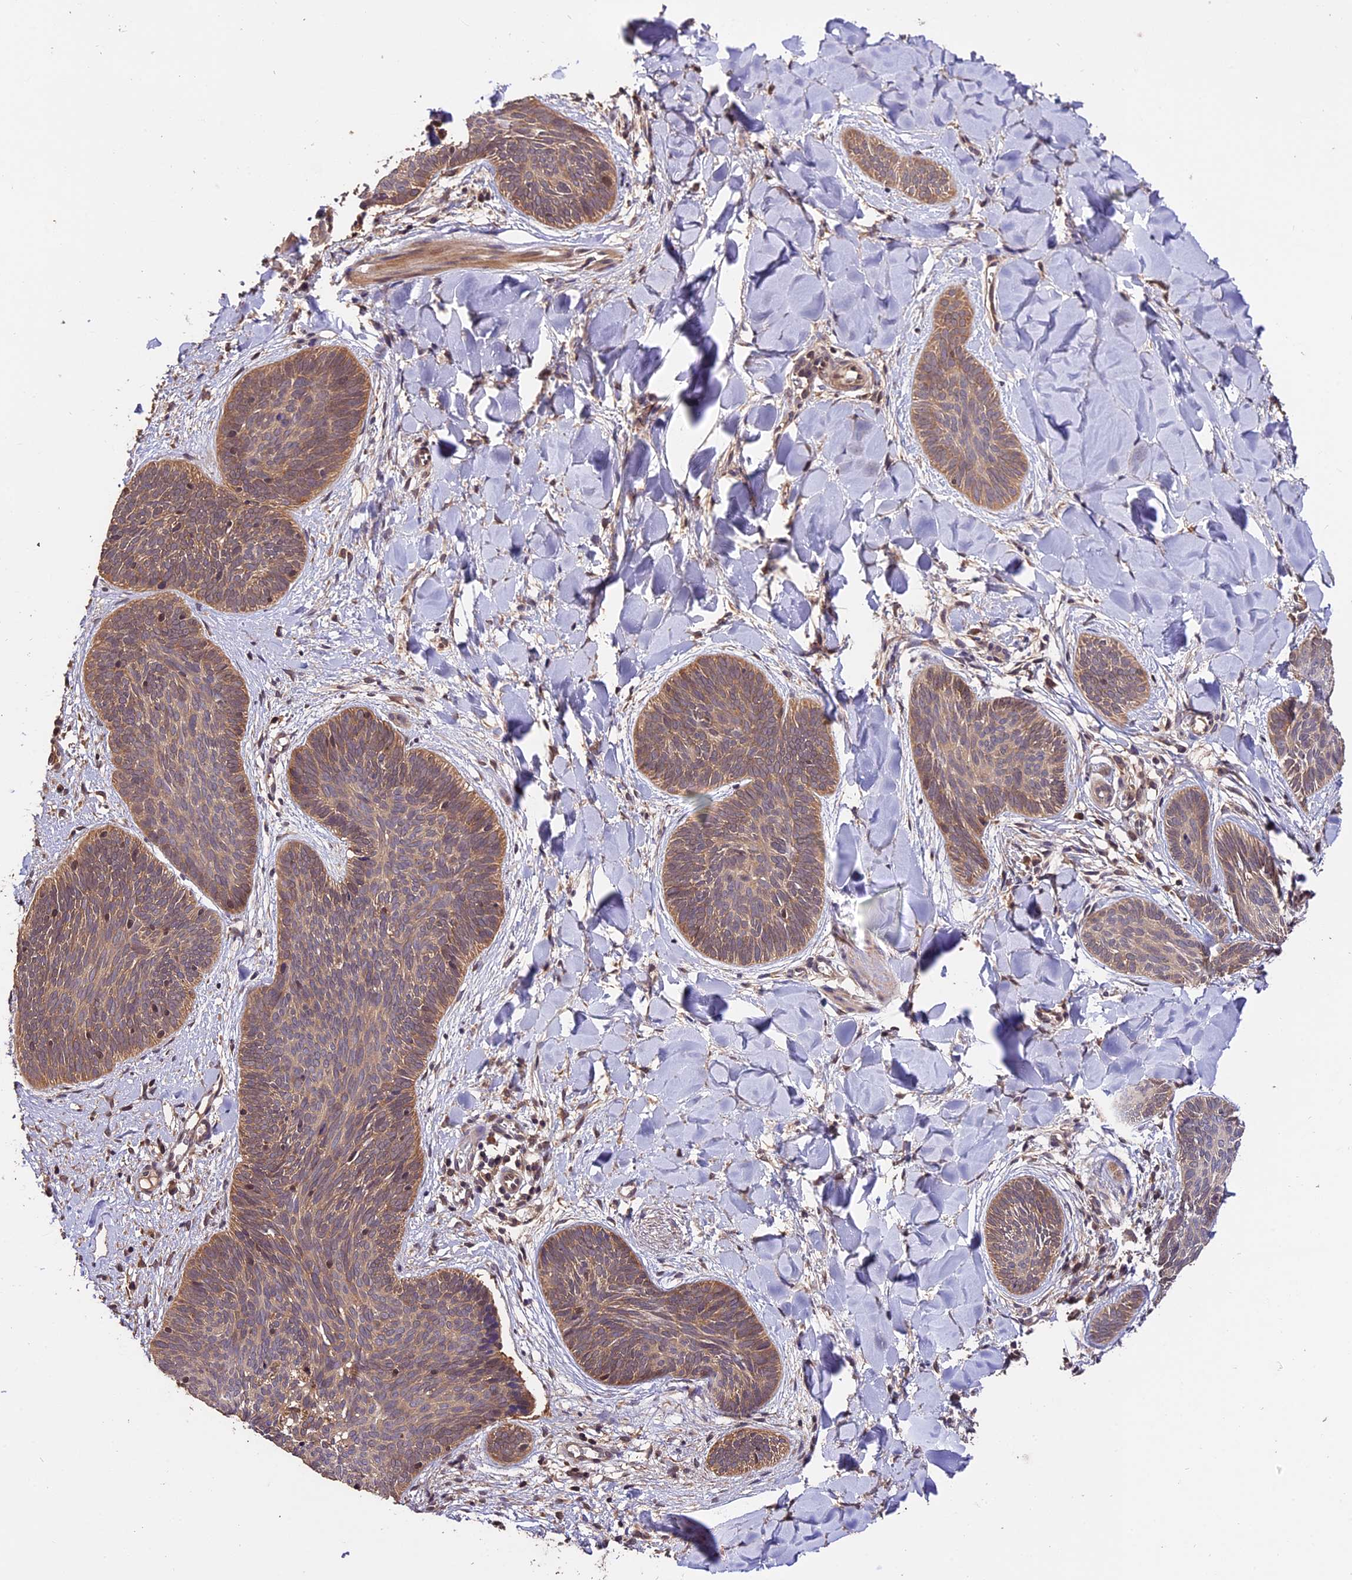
{"staining": {"intensity": "moderate", "quantity": ">75%", "location": "cytoplasmic/membranous"}, "tissue": "skin cancer", "cell_type": "Tumor cells", "image_type": "cancer", "snomed": [{"axis": "morphology", "description": "Basal cell carcinoma"}, {"axis": "topography", "description": "Skin"}], "caption": "Skin cancer (basal cell carcinoma) was stained to show a protein in brown. There is medium levels of moderate cytoplasmic/membranous positivity in approximately >75% of tumor cells.", "gene": "TRMT1", "patient": {"sex": "female", "age": 81}}